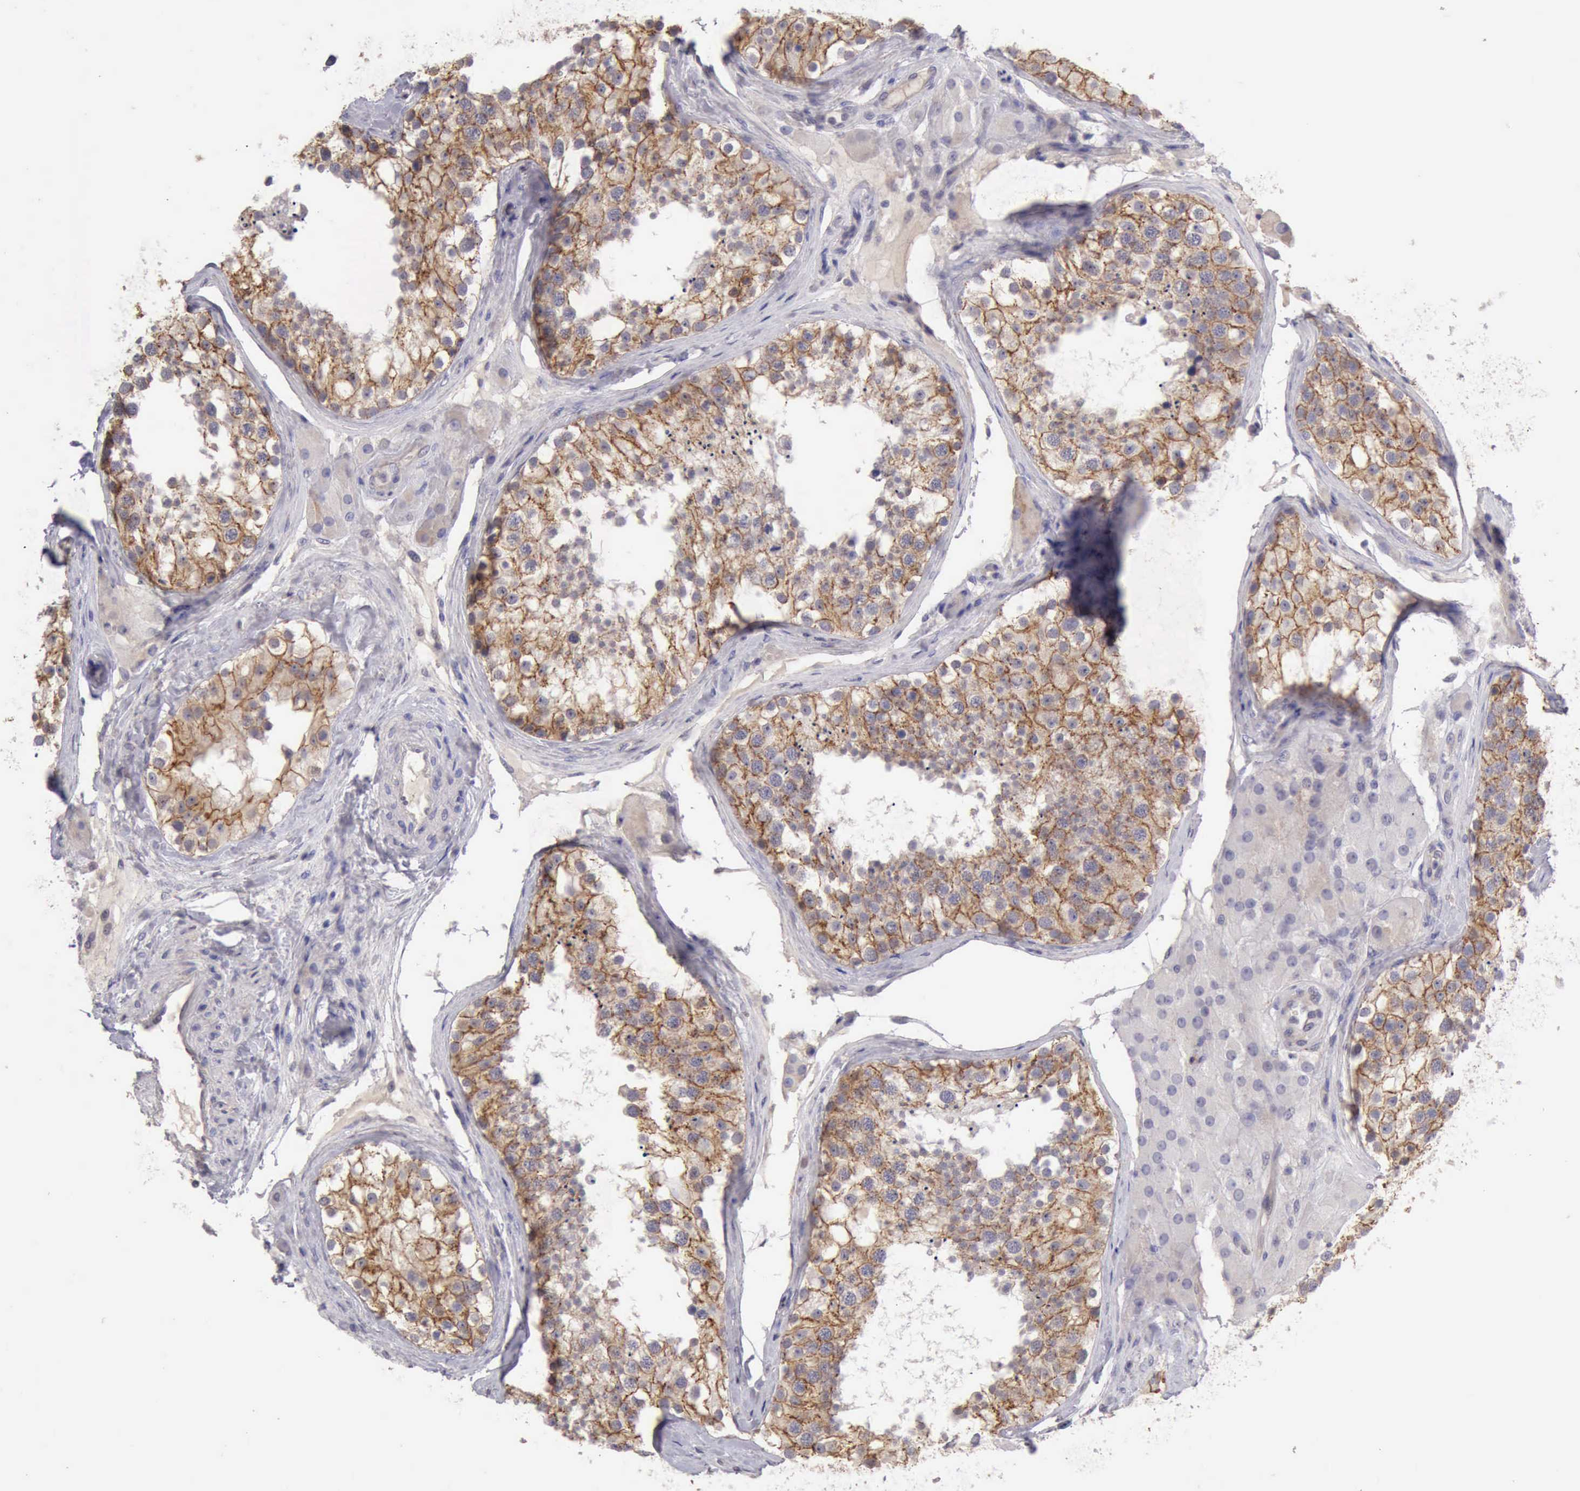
{"staining": {"intensity": "strong", "quantity": ">75%", "location": "cytoplasmic/membranous"}, "tissue": "testis", "cell_type": "Cells in seminiferous ducts", "image_type": "normal", "snomed": [{"axis": "morphology", "description": "Normal tissue, NOS"}, {"axis": "topography", "description": "Testis"}], "caption": "Immunohistochemical staining of unremarkable human testis exhibits strong cytoplasmic/membranous protein positivity in about >75% of cells in seminiferous ducts. The staining was performed using DAB, with brown indicating positive protein expression. Nuclei are stained blue with hematoxylin.", "gene": "KCND1", "patient": {"sex": "male", "age": 68}}